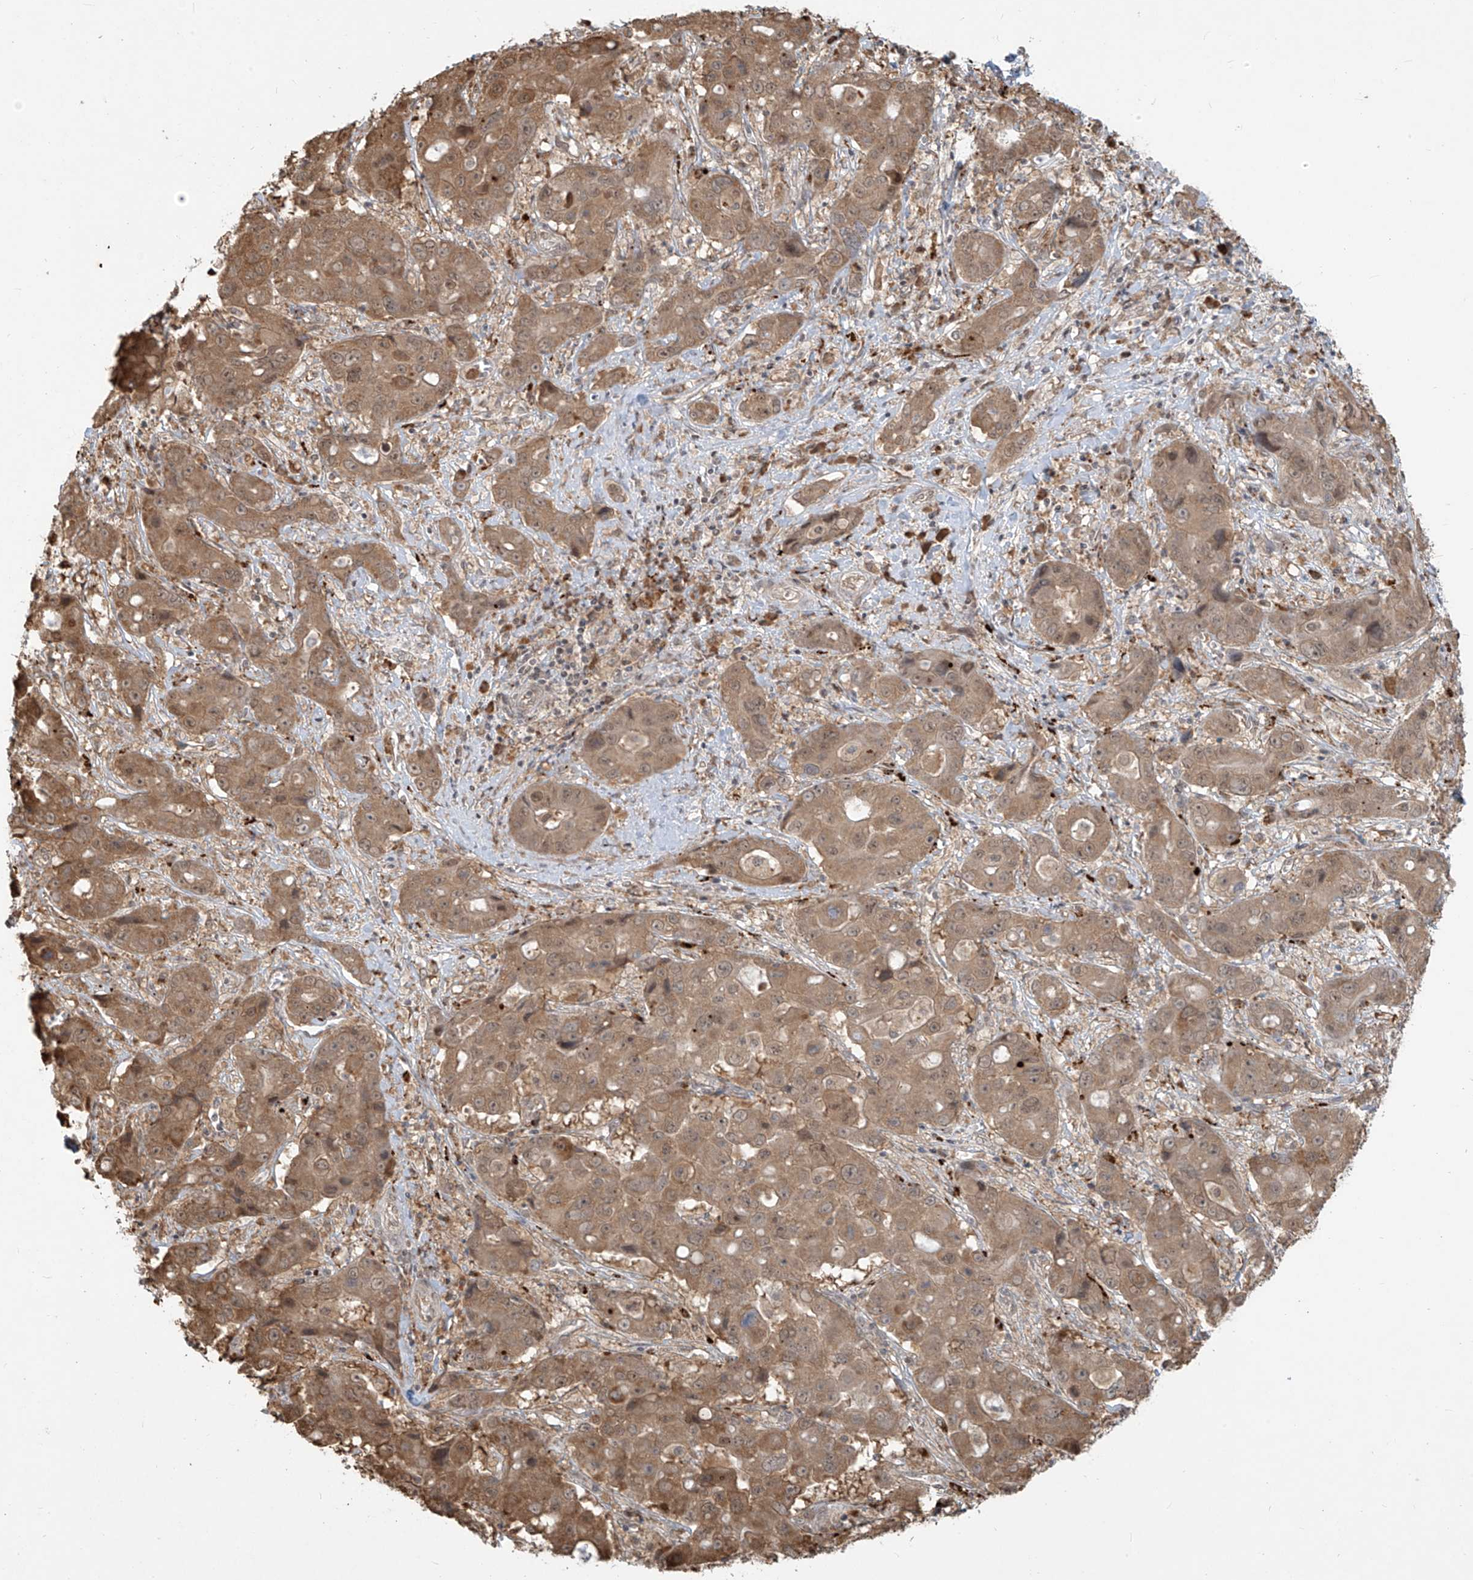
{"staining": {"intensity": "moderate", "quantity": ">75%", "location": "cytoplasmic/membranous"}, "tissue": "liver cancer", "cell_type": "Tumor cells", "image_type": "cancer", "snomed": [{"axis": "morphology", "description": "Cholangiocarcinoma"}, {"axis": "topography", "description": "Liver"}], "caption": "The immunohistochemical stain highlights moderate cytoplasmic/membranous expression in tumor cells of liver cancer (cholangiocarcinoma) tissue. The protein is shown in brown color, while the nuclei are stained blue.", "gene": "PLEKHM3", "patient": {"sex": "male", "age": 67}}